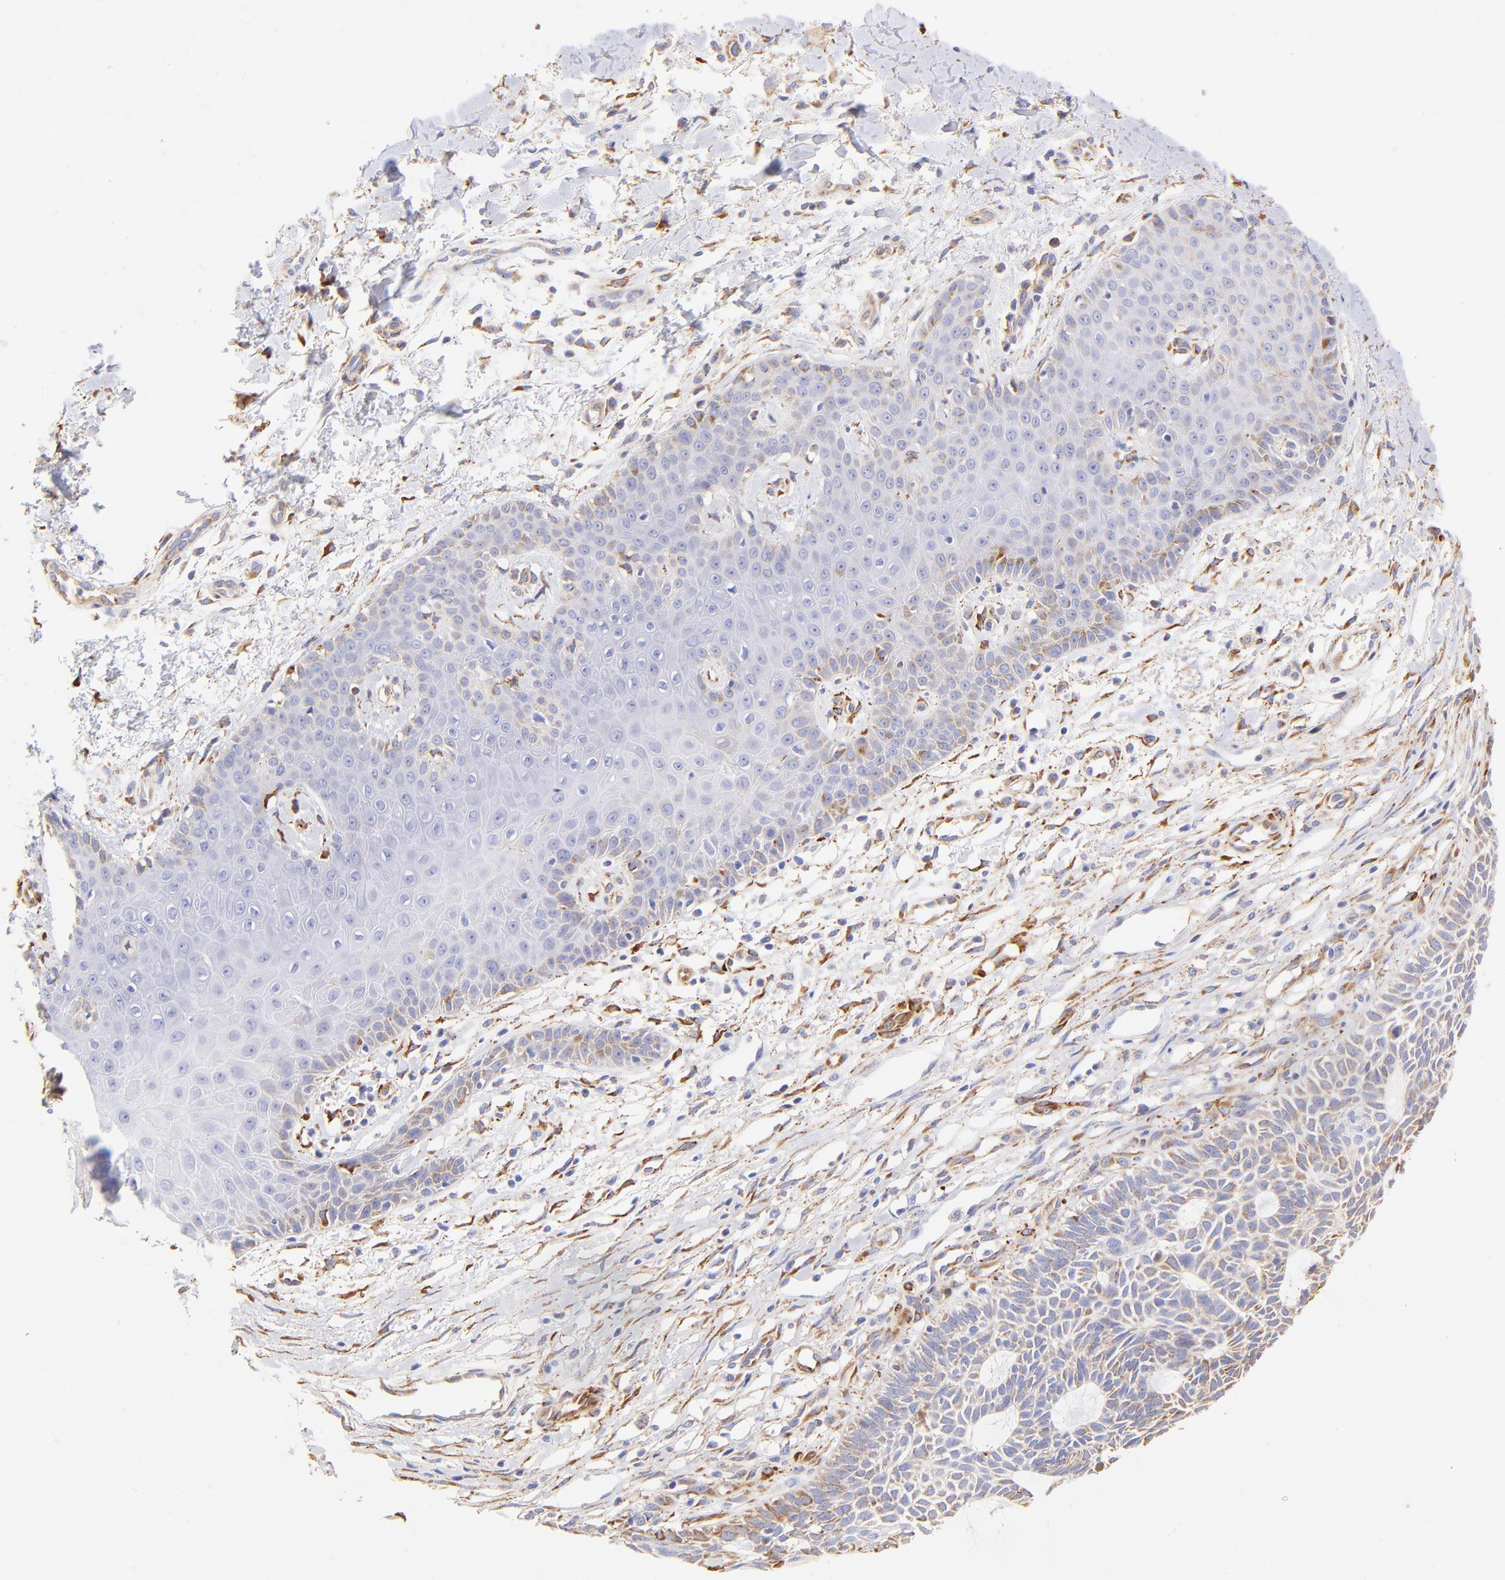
{"staining": {"intensity": "moderate", "quantity": ">75%", "location": "cytoplasmic/membranous"}, "tissue": "skin cancer", "cell_type": "Tumor cells", "image_type": "cancer", "snomed": [{"axis": "morphology", "description": "Basal cell carcinoma"}, {"axis": "topography", "description": "Skin"}], "caption": "High-power microscopy captured an immunohistochemistry (IHC) image of skin cancer, revealing moderate cytoplasmic/membranous expression in about >75% of tumor cells.", "gene": "SPARC", "patient": {"sex": "male", "age": 67}}